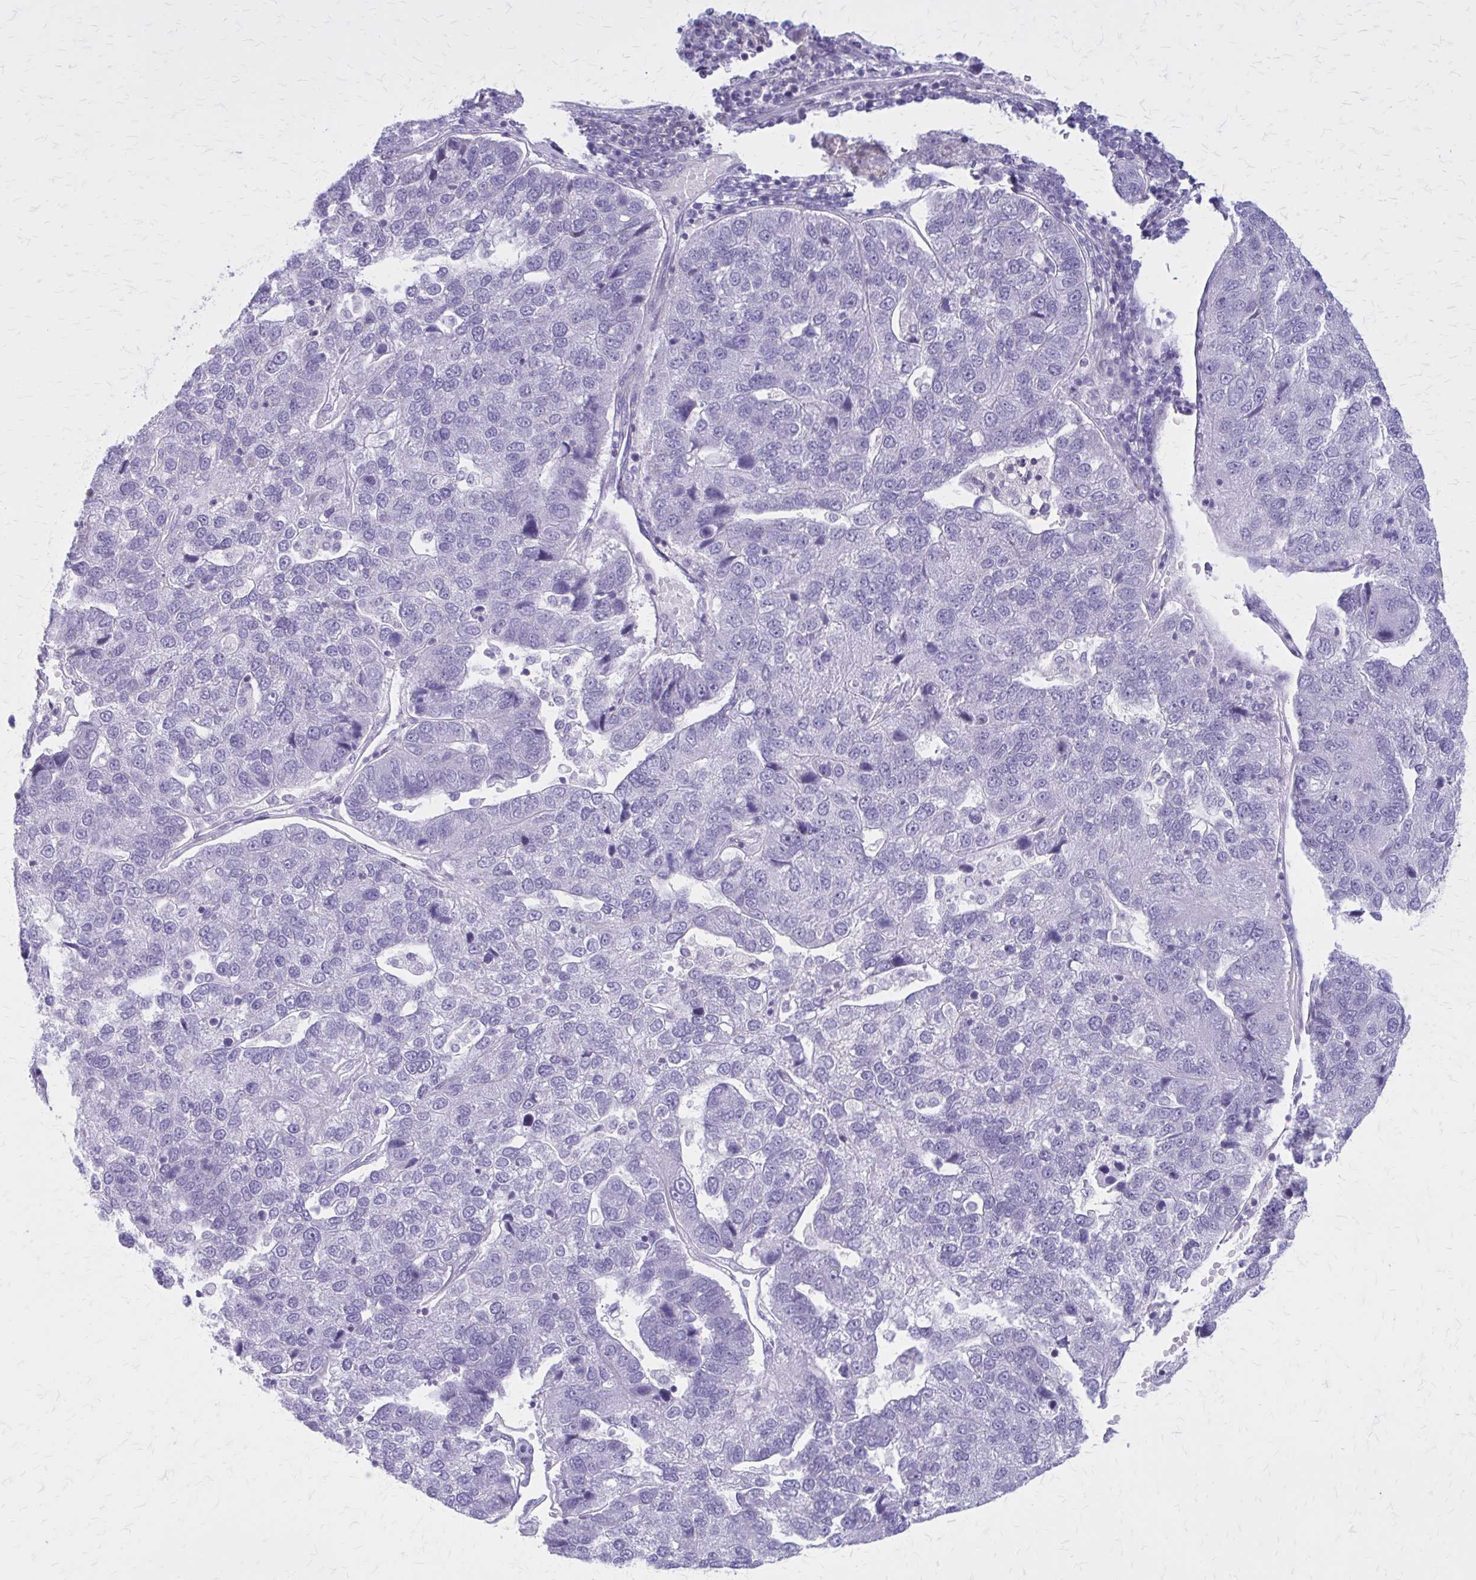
{"staining": {"intensity": "negative", "quantity": "none", "location": "none"}, "tissue": "pancreatic cancer", "cell_type": "Tumor cells", "image_type": "cancer", "snomed": [{"axis": "morphology", "description": "Adenocarcinoma, NOS"}, {"axis": "topography", "description": "Pancreas"}], "caption": "Immunohistochemistry (IHC) of human adenocarcinoma (pancreatic) demonstrates no staining in tumor cells.", "gene": "PITPNM1", "patient": {"sex": "female", "age": 61}}